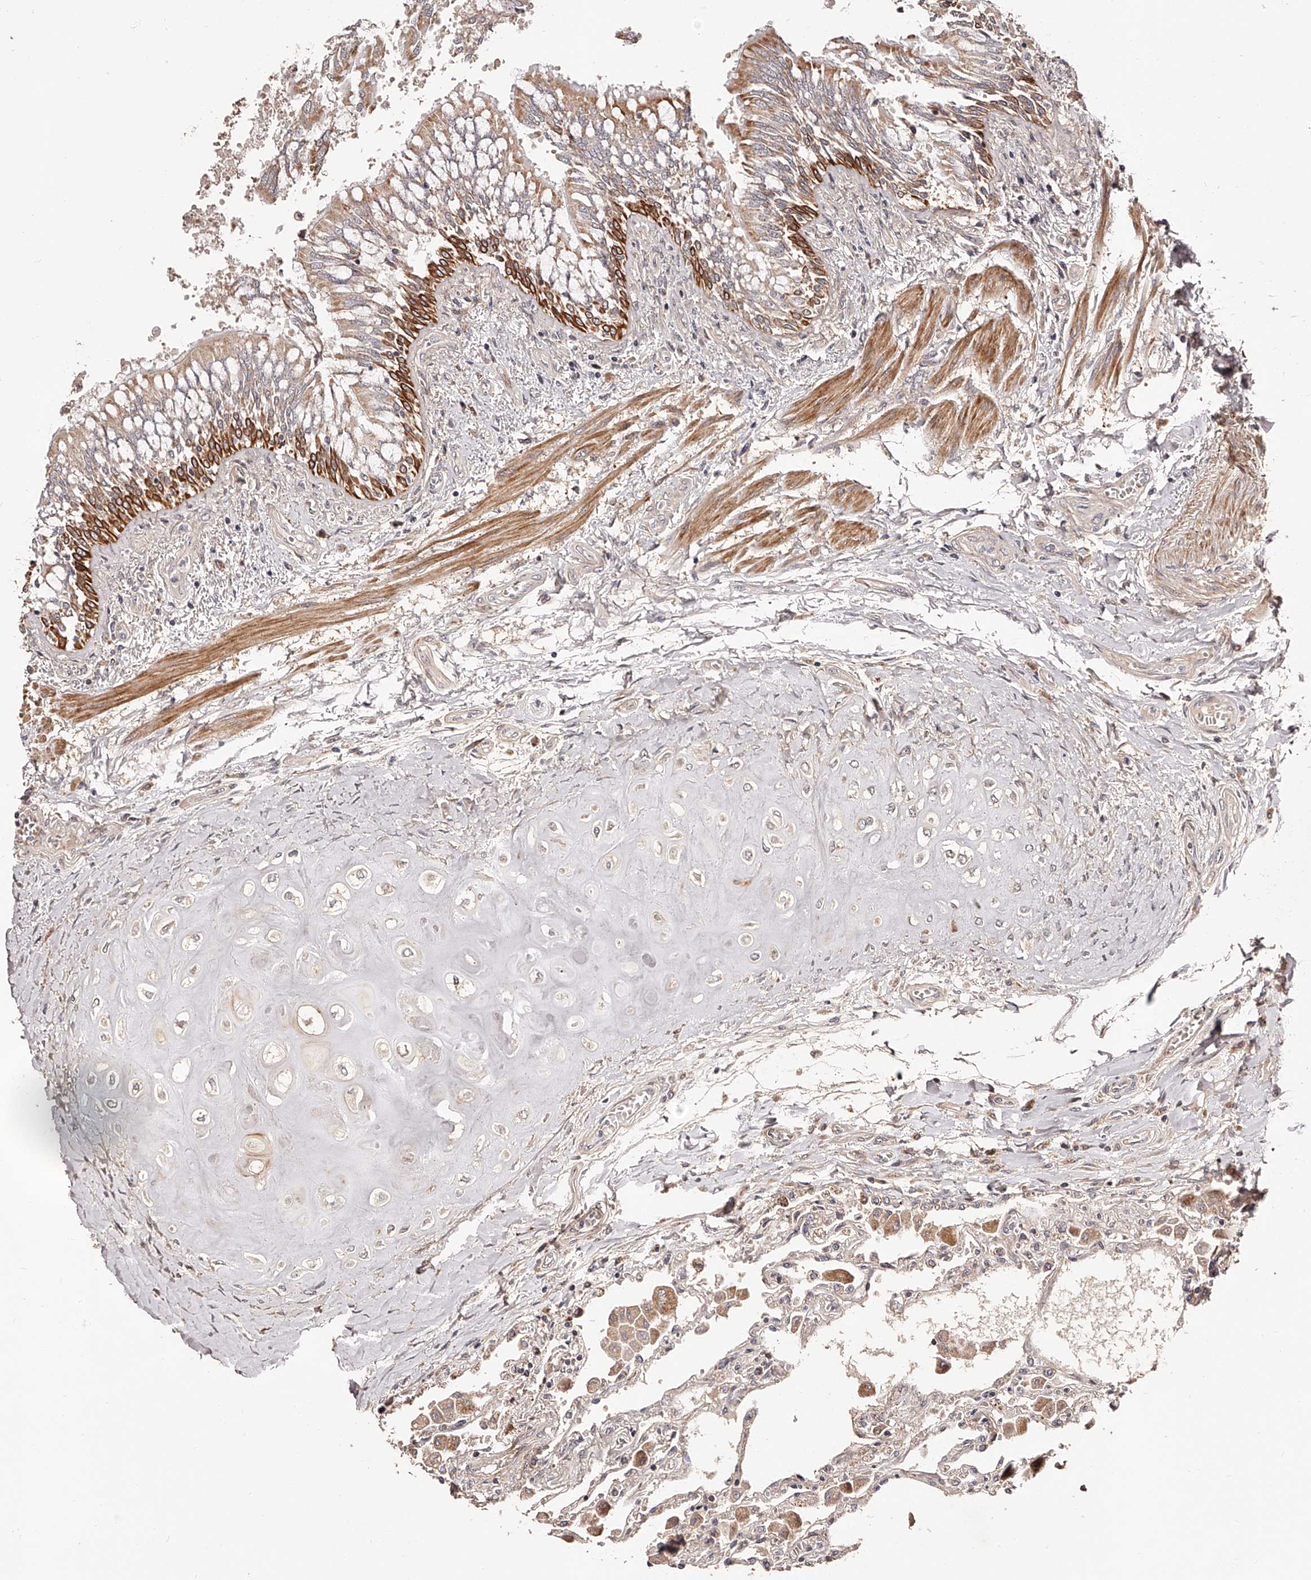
{"staining": {"intensity": "moderate", "quantity": "<25%", "location": "cytoplasmic/membranous"}, "tissue": "lung", "cell_type": "Alveolar cells", "image_type": "normal", "snomed": [{"axis": "morphology", "description": "Normal tissue, NOS"}, {"axis": "topography", "description": "Bronchus"}, {"axis": "topography", "description": "Lung"}], "caption": "Alveolar cells exhibit moderate cytoplasmic/membranous staining in approximately <25% of cells in unremarkable lung. (IHC, brightfield microscopy, high magnification).", "gene": "ZNF502", "patient": {"sex": "female", "age": 49}}